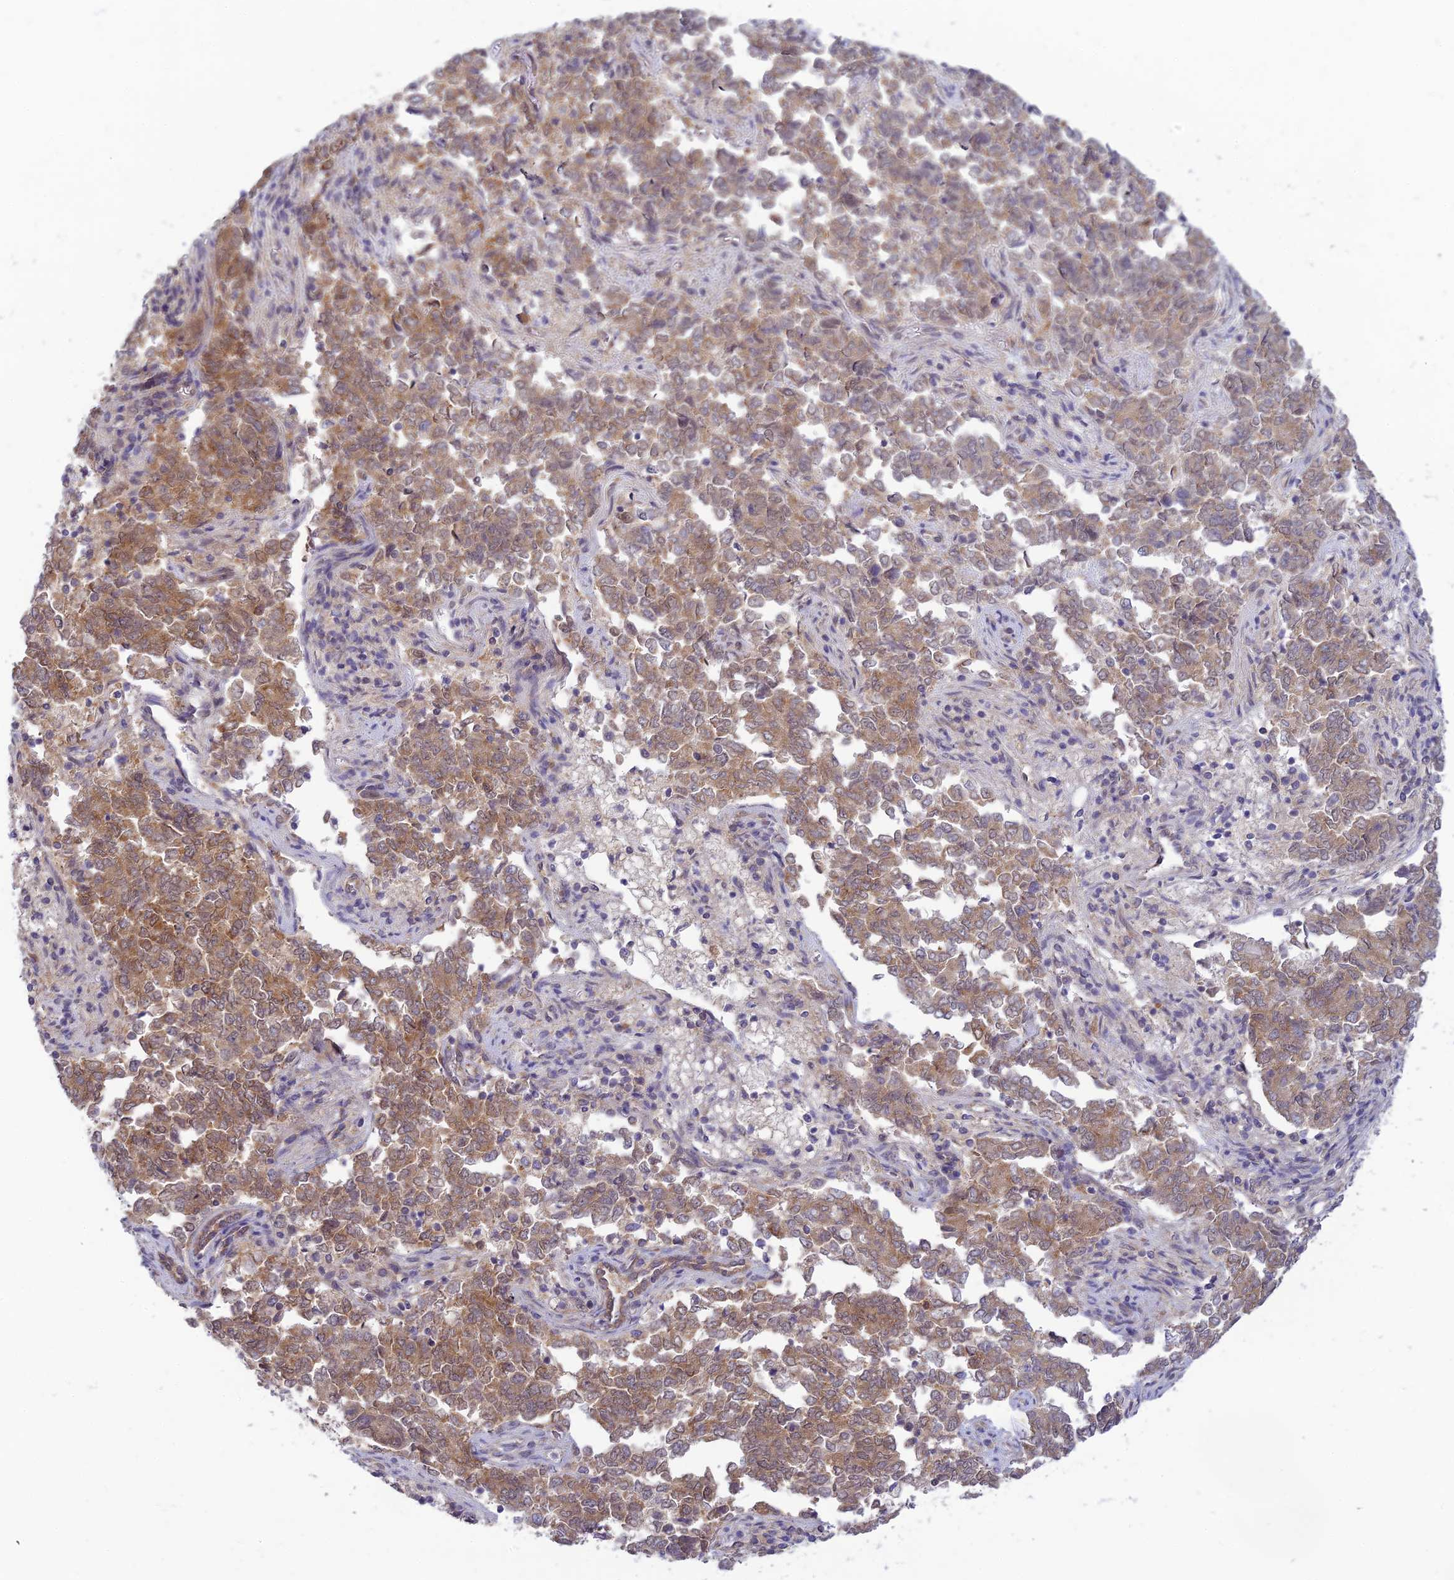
{"staining": {"intensity": "moderate", "quantity": ">75%", "location": "cytoplasmic/membranous,nuclear"}, "tissue": "endometrial cancer", "cell_type": "Tumor cells", "image_type": "cancer", "snomed": [{"axis": "morphology", "description": "Adenocarcinoma, NOS"}, {"axis": "topography", "description": "Endometrium"}], "caption": "High-power microscopy captured an immunohistochemistry image of endometrial cancer (adenocarcinoma), revealing moderate cytoplasmic/membranous and nuclear staining in about >75% of tumor cells. Nuclei are stained in blue.", "gene": "SKIC8", "patient": {"sex": "female", "age": 80}}